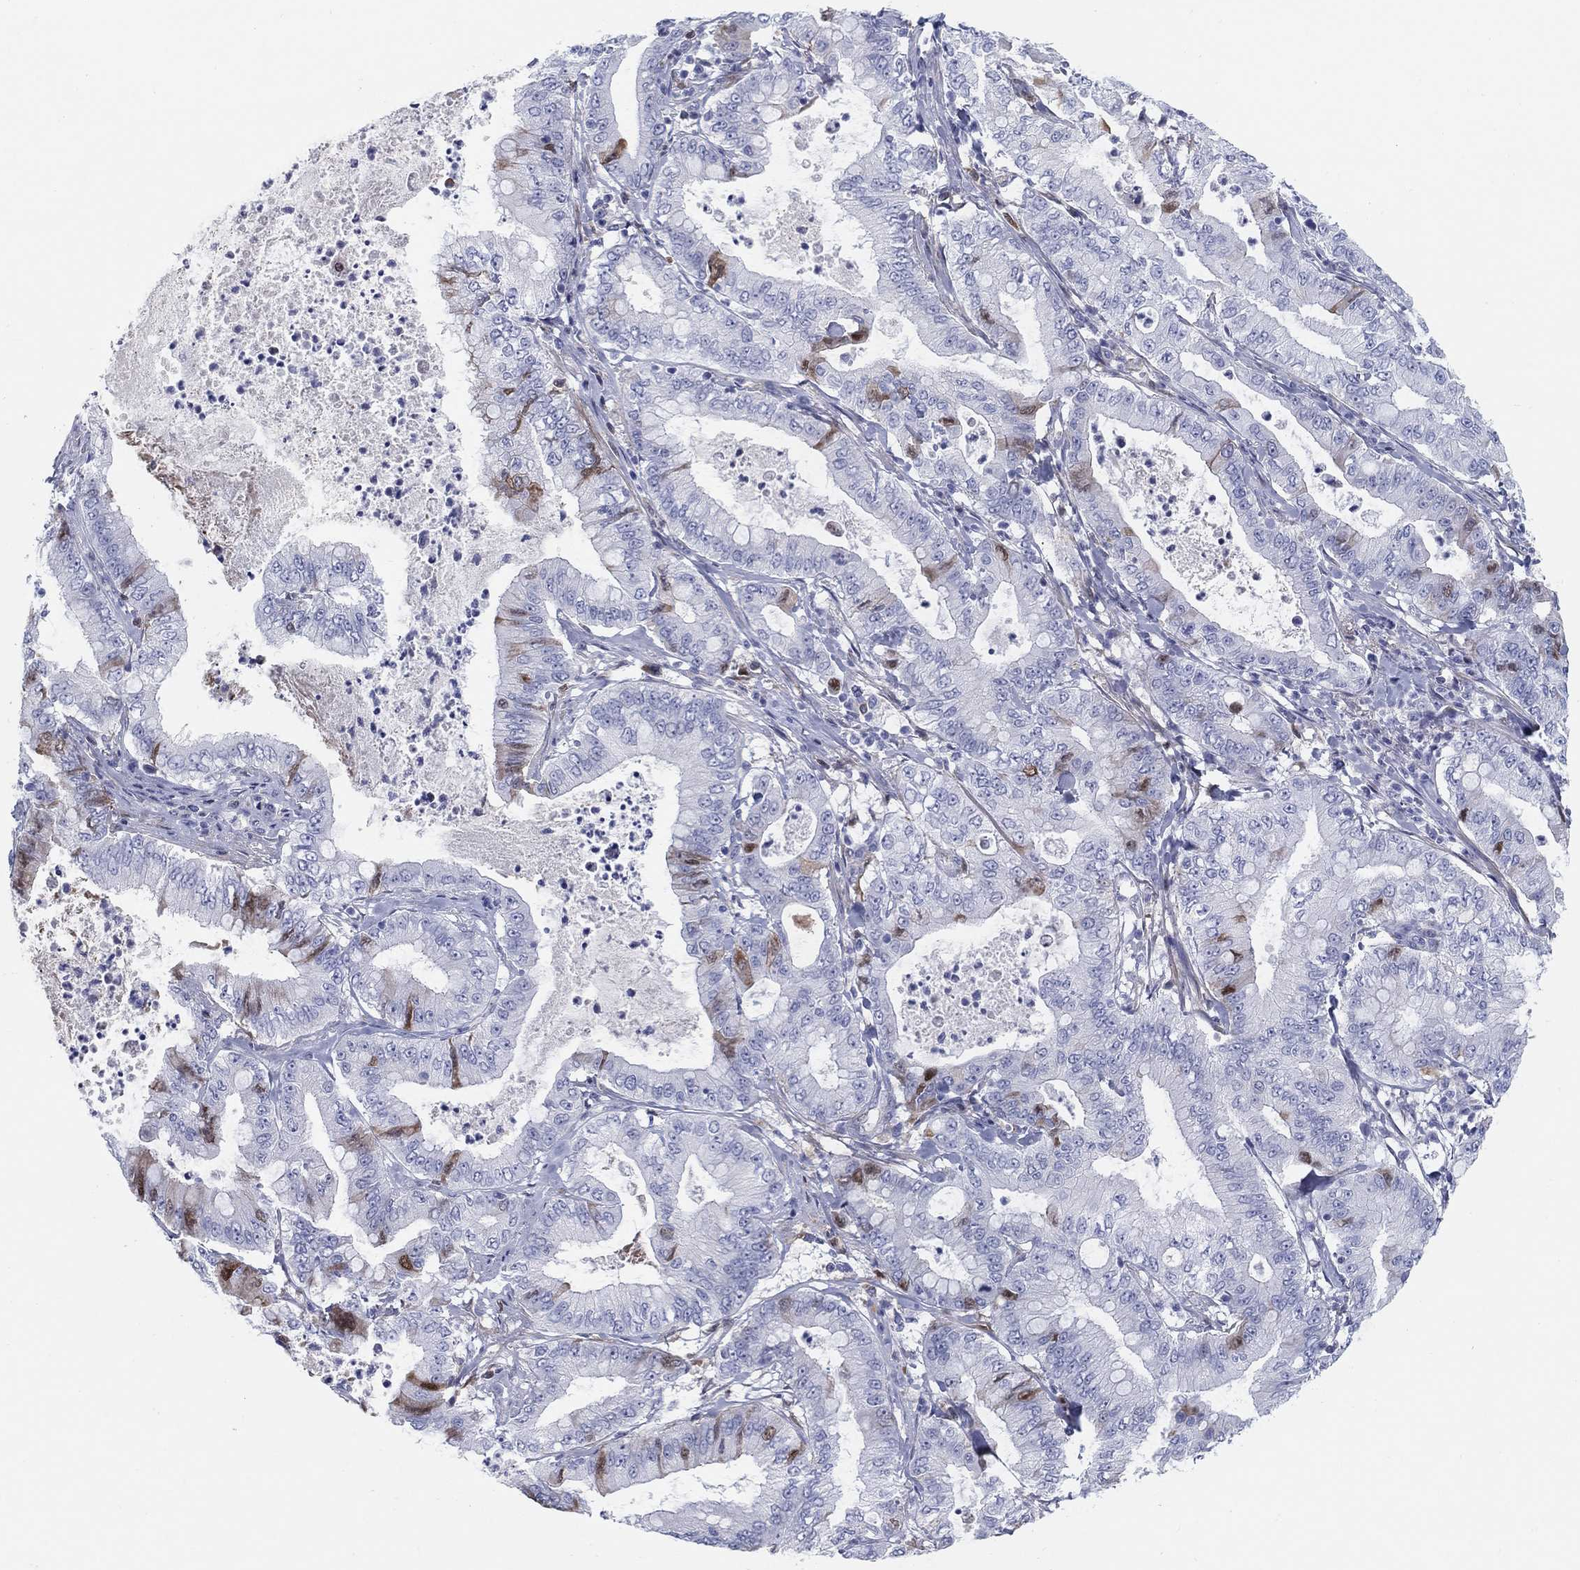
{"staining": {"intensity": "moderate", "quantity": "<25%", "location": "cytoplasmic/membranous,nuclear"}, "tissue": "pancreatic cancer", "cell_type": "Tumor cells", "image_type": "cancer", "snomed": [{"axis": "morphology", "description": "Adenocarcinoma, NOS"}, {"axis": "topography", "description": "Pancreas"}], "caption": "Pancreatic cancer stained with DAB immunohistochemistry (IHC) demonstrates low levels of moderate cytoplasmic/membranous and nuclear staining in about <25% of tumor cells.", "gene": "HEATR4", "patient": {"sex": "male", "age": 71}}